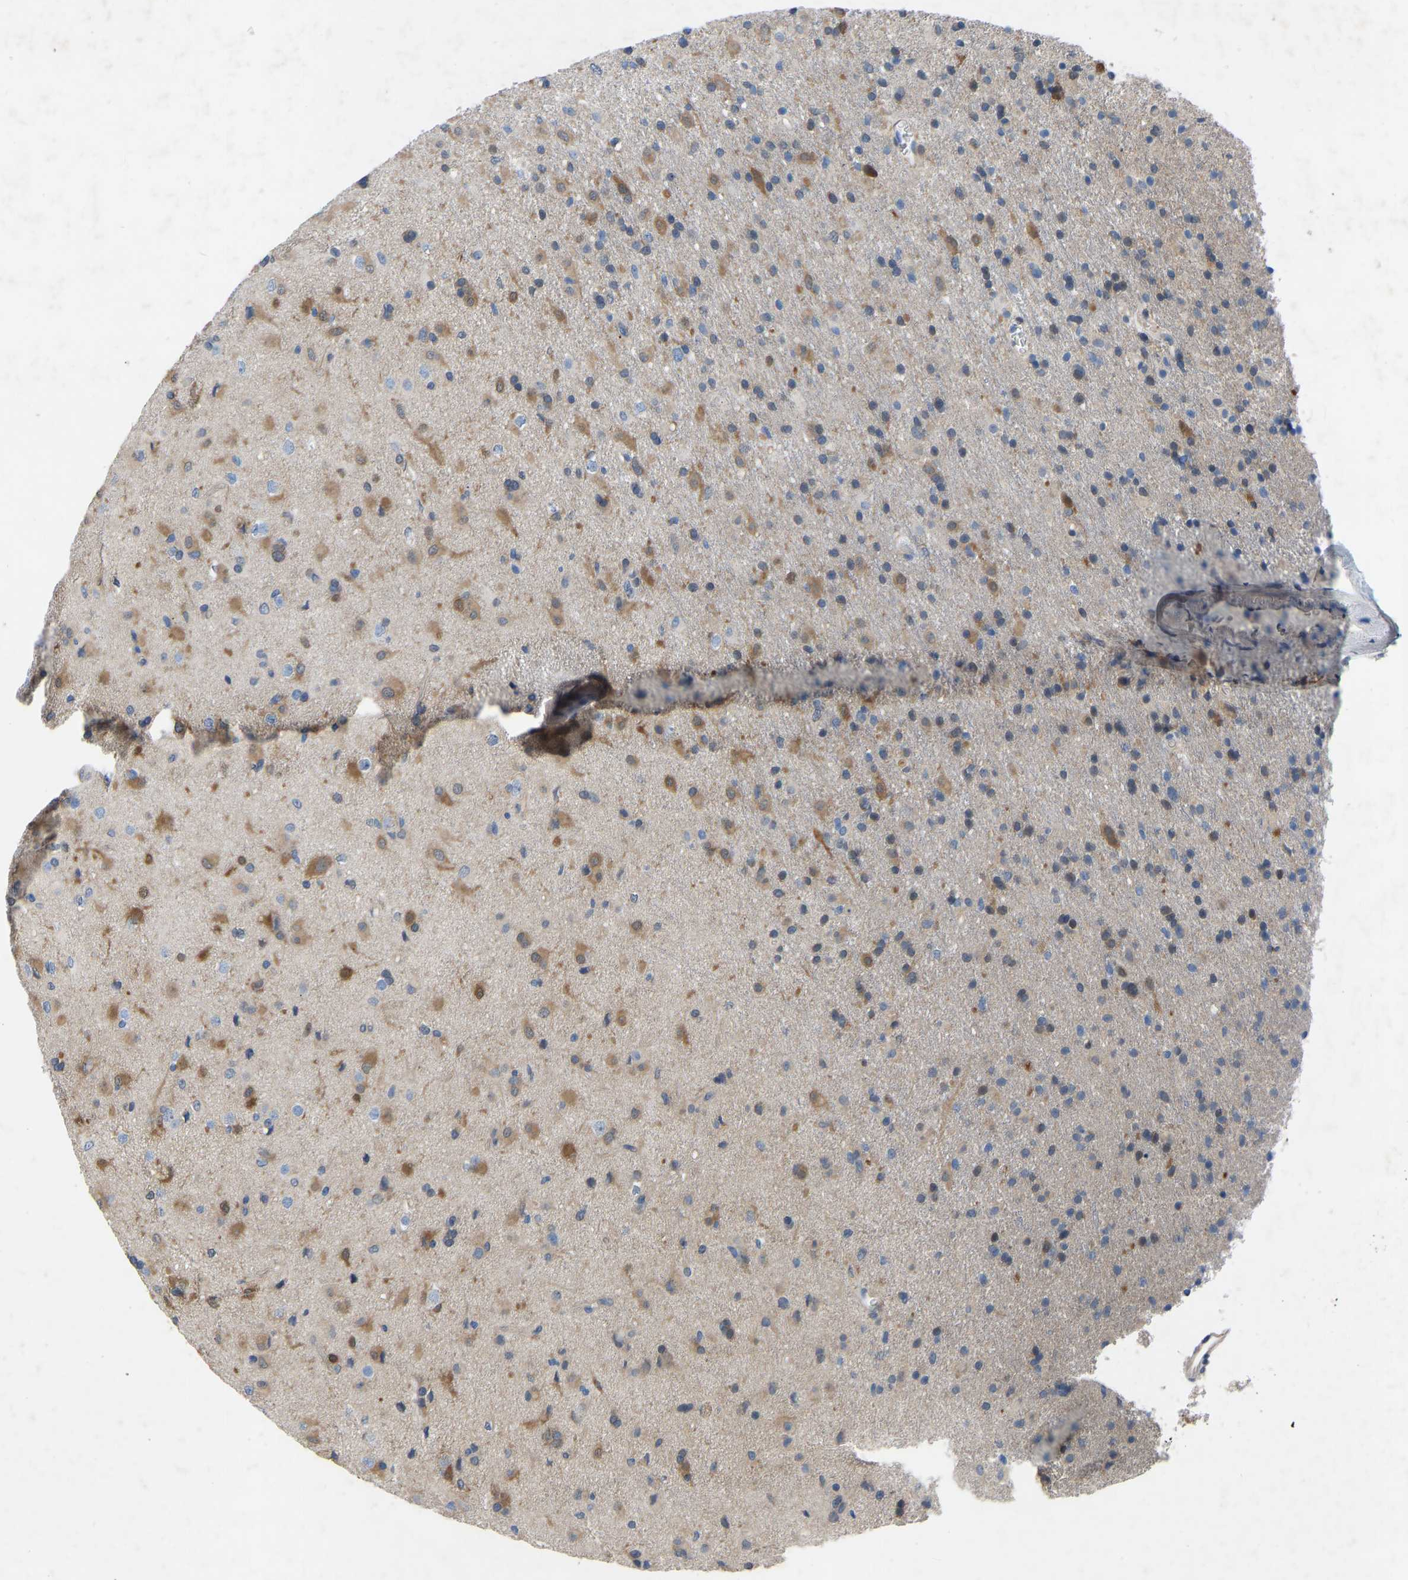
{"staining": {"intensity": "moderate", "quantity": "25%-75%", "location": "cytoplasmic/membranous"}, "tissue": "glioma", "cell_type": "Tumor cells", "image_type": "cancer", "snomed": [{"axis": "morphology", "description": "Glioma, malignant, Low grade"}, {"axis": "topography", "description": "Brain"}], "caption": "Immunohistochemical staining of malignant glioma (low-grade) displays moderate cytoplasmic/membranous protein expression in approximately 25%-75% of tumor cells.", "gene": "RBP1", "patient": {"sex": "male", "age": 65}}